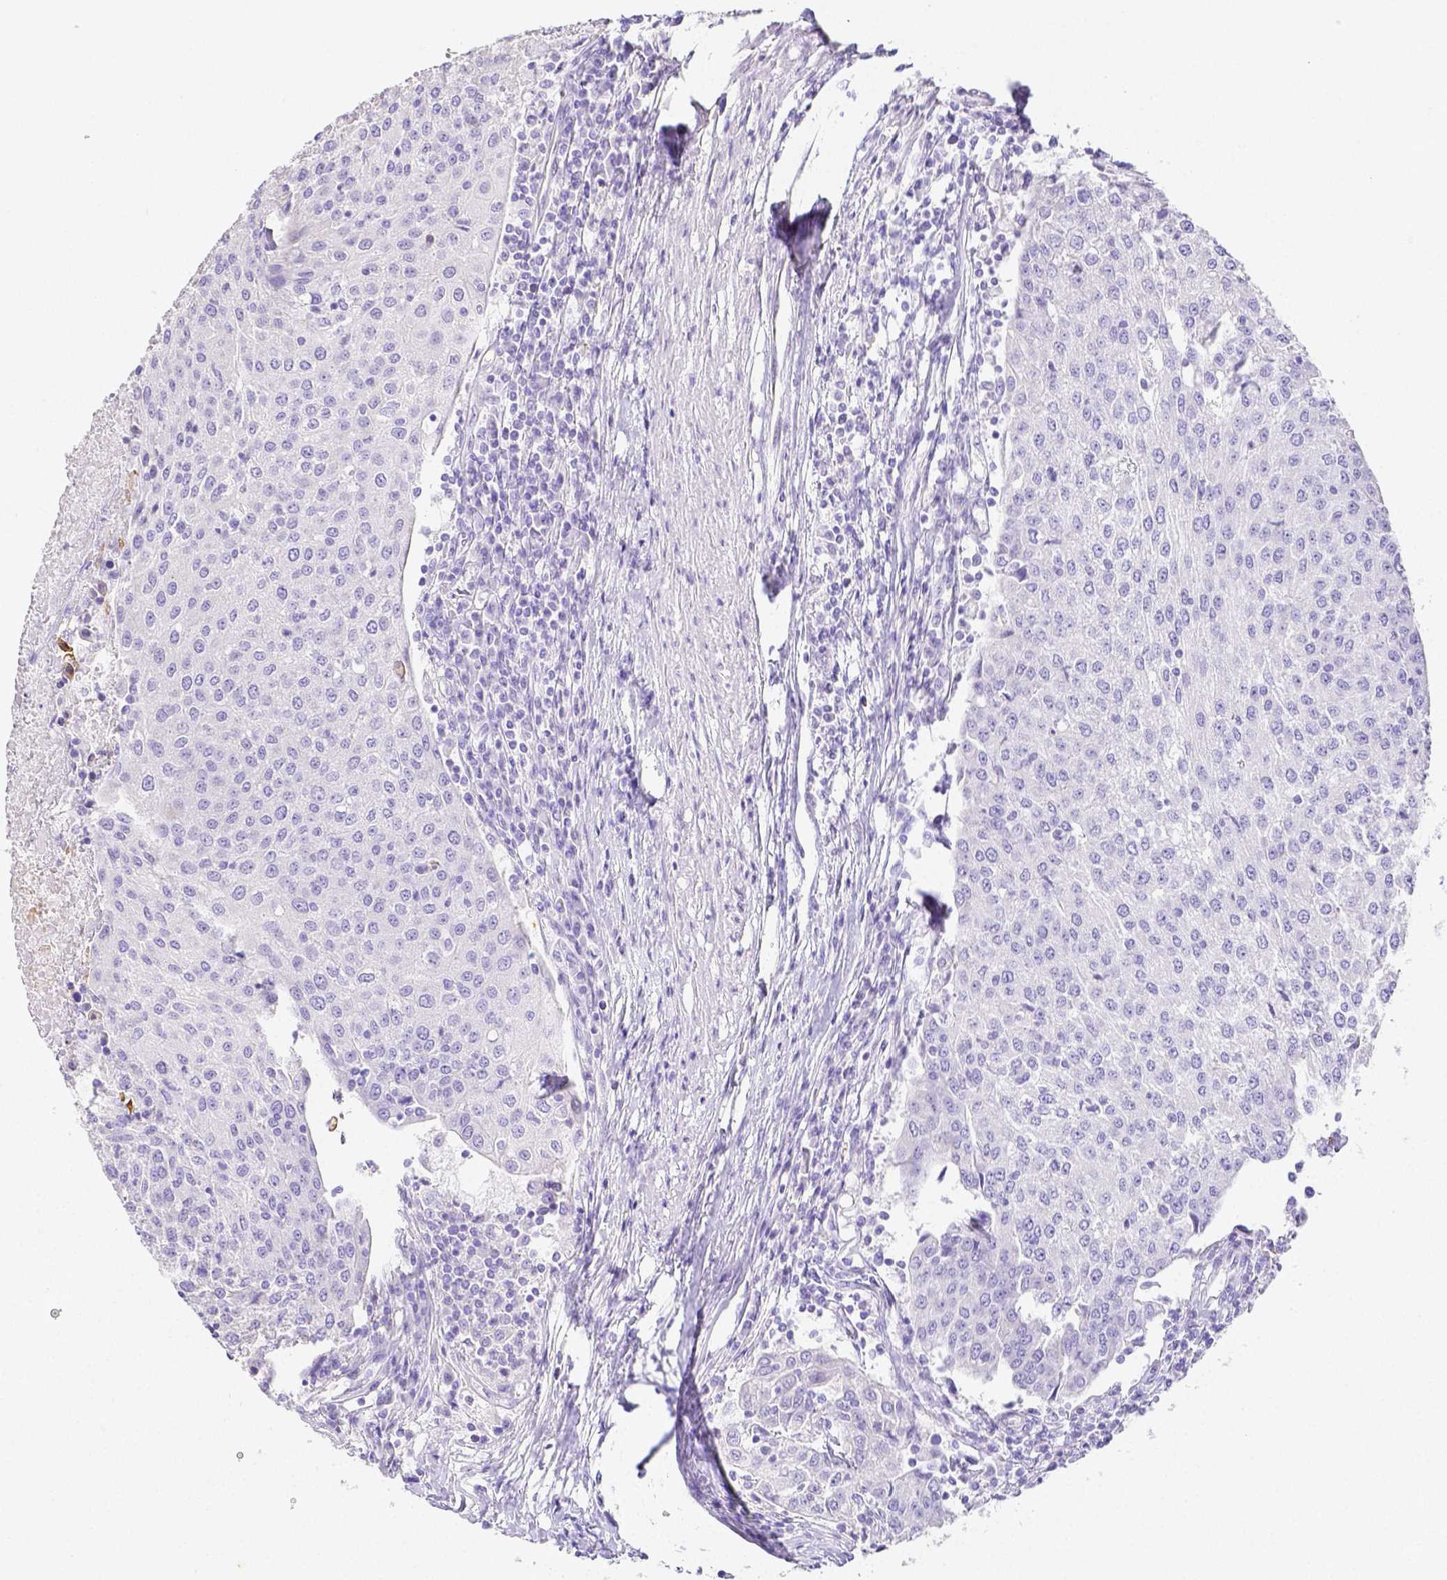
{"staining": {"intensity": "negative", "quantity": "none", "location": "none"}, "tissue": "urothelial cancer", "cell_type": "Tumor cells", "image_type": "cancer", "snomed": [{"axis": "morphology", "description": "Urothelial carcinoma, High grade"}, {"axis": "topography", "description": "Urinary bladder"}], "caption": "Immunohistochemistry (IHC) histopathology image of high-grade urothelial carcinoma stained for a protein (brown), which shows no positivity in tumor cells.", "gene": "ARHGAP36", "patient": {"sex": "female", "age": 85}}